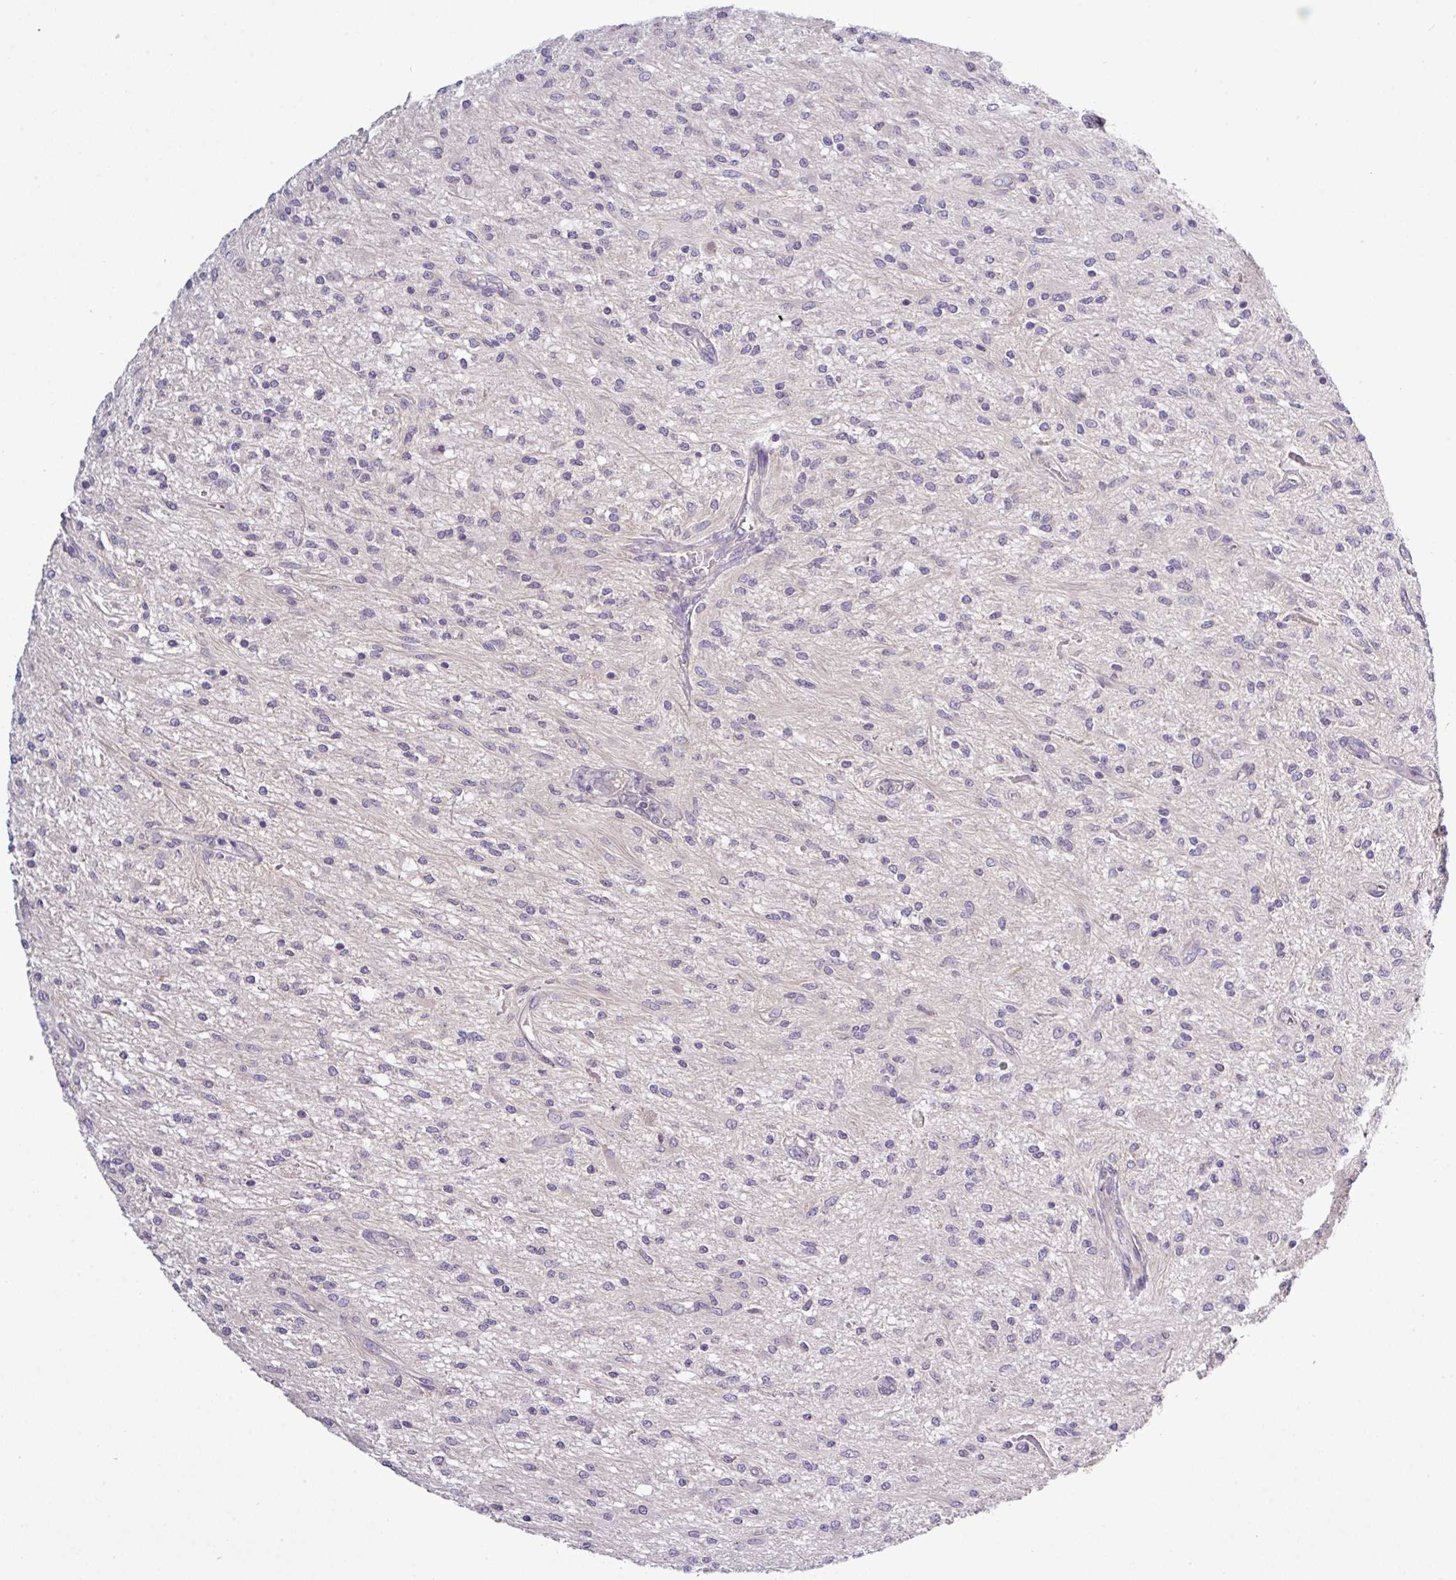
{"staining": {"intensity": "negative", "quantity": "none", "location": "none"}, "tissue": "glioma", "cell_type": "Tumor cells", "image_type": "cancer", "snomed": [{"axis": "morphology", "description": "Glioma, malignant, Low grade"}, {"axis": "topography", "description": "Cerebellum"}], "caption": "This is a micrograph of IHC staining of malignant glioma (low-grade), which shows no expression in tumor cells.", "gene": "TMEM62", "patient": {"sex": "female", "age": 14}}